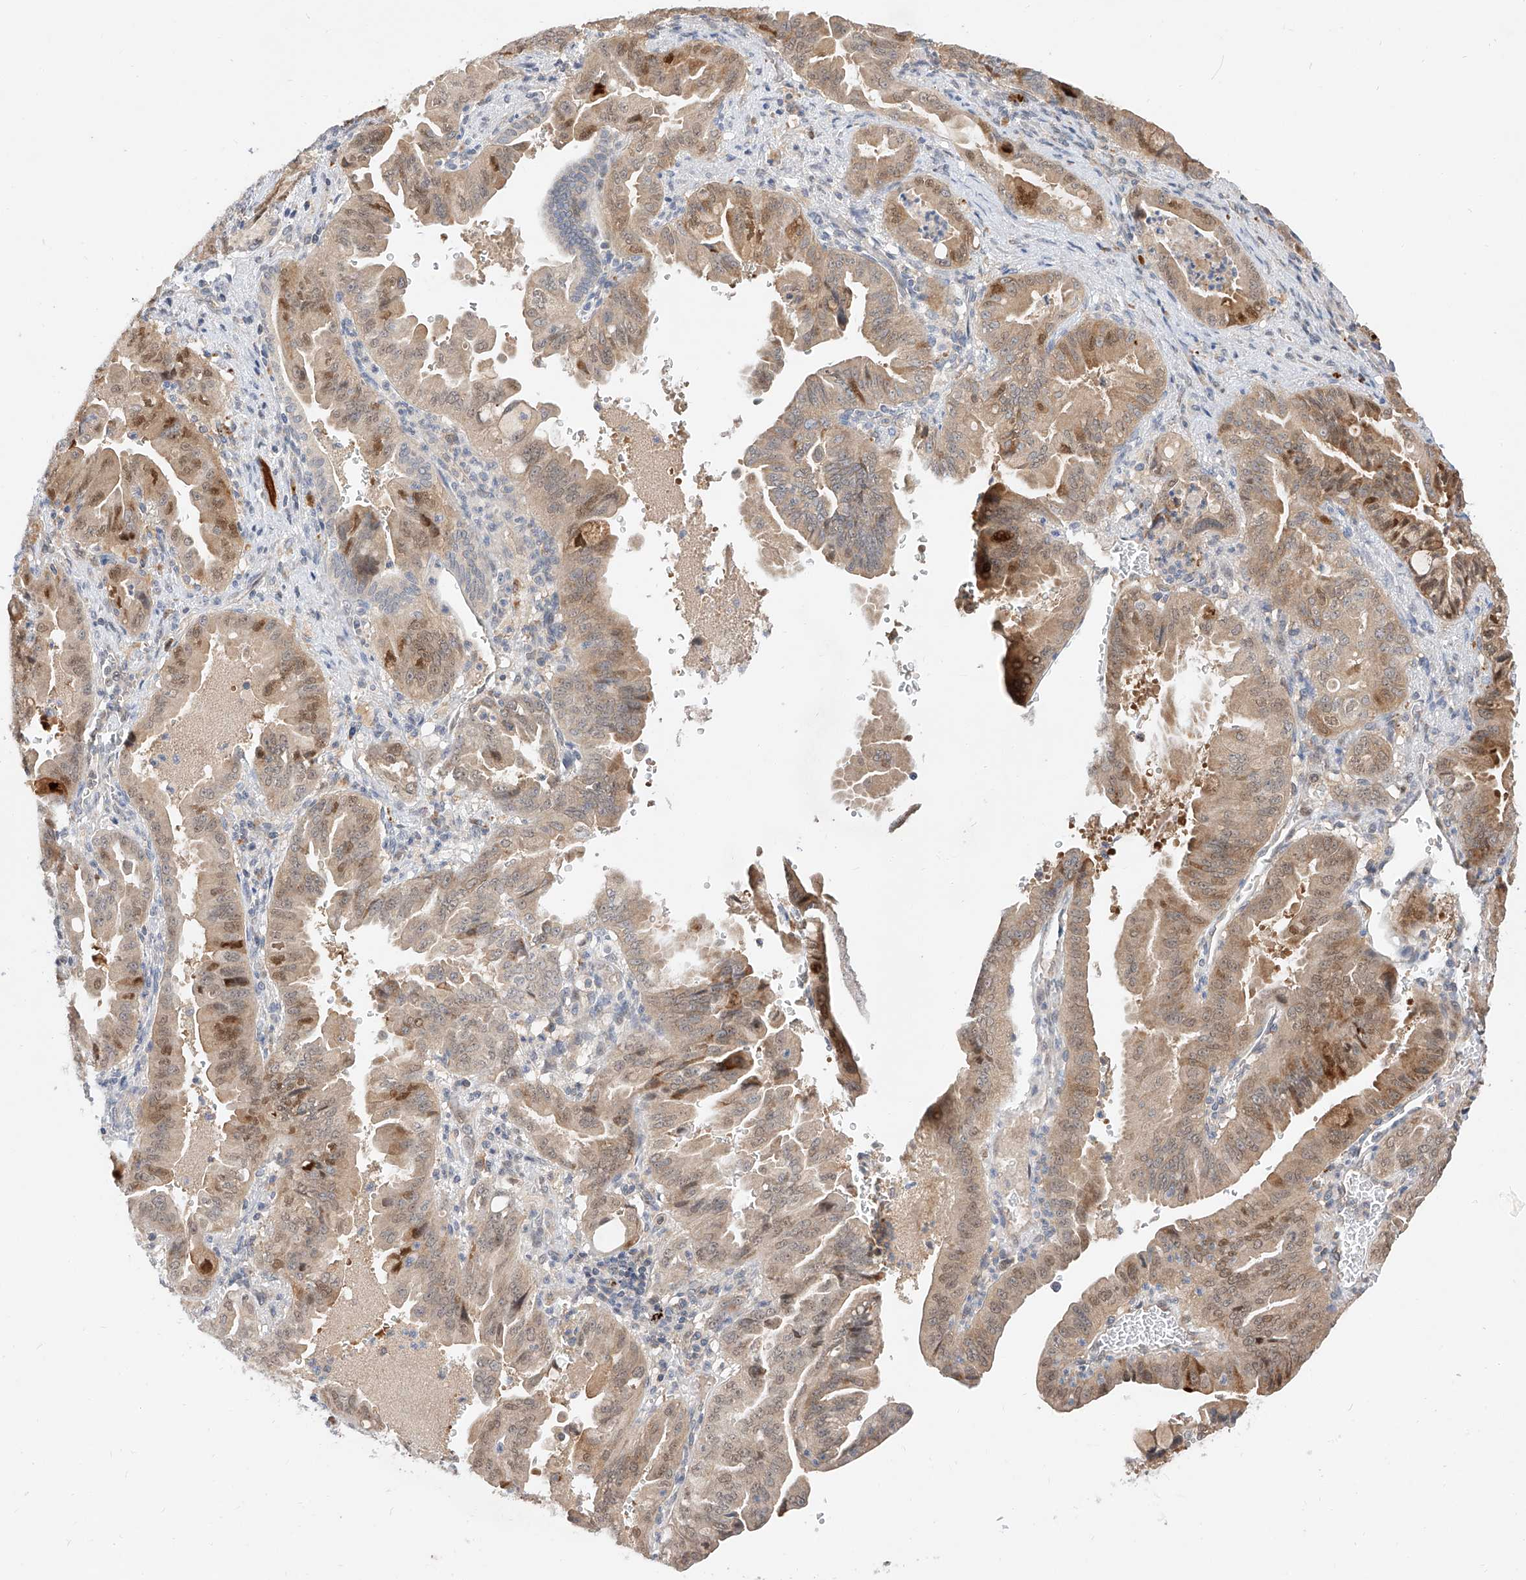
{"staining": {"intensity": "weak", "quantity": ">75%", "location": "cytoplasmic/membranous,nuclear"}, "tissue": "pancreatic cancer", "cell_type": "Tumor cells", "image_type": "cancer", "snomed": [{"axis": "morphology", "description": "Adenocarcinoma, NOS"}, {"axis": "topography", "description": "Pancreas"}], "caption": "Tumor cells display low levels of weak cytoplasmic/membranous and nuclear positivity in about >75% of cells in human pancreatic cancer (adenocarcinoma). Nuclei are stained in blue.", "gene": "DIRAS3", "patient": {"sex": "male", "age": 70}}